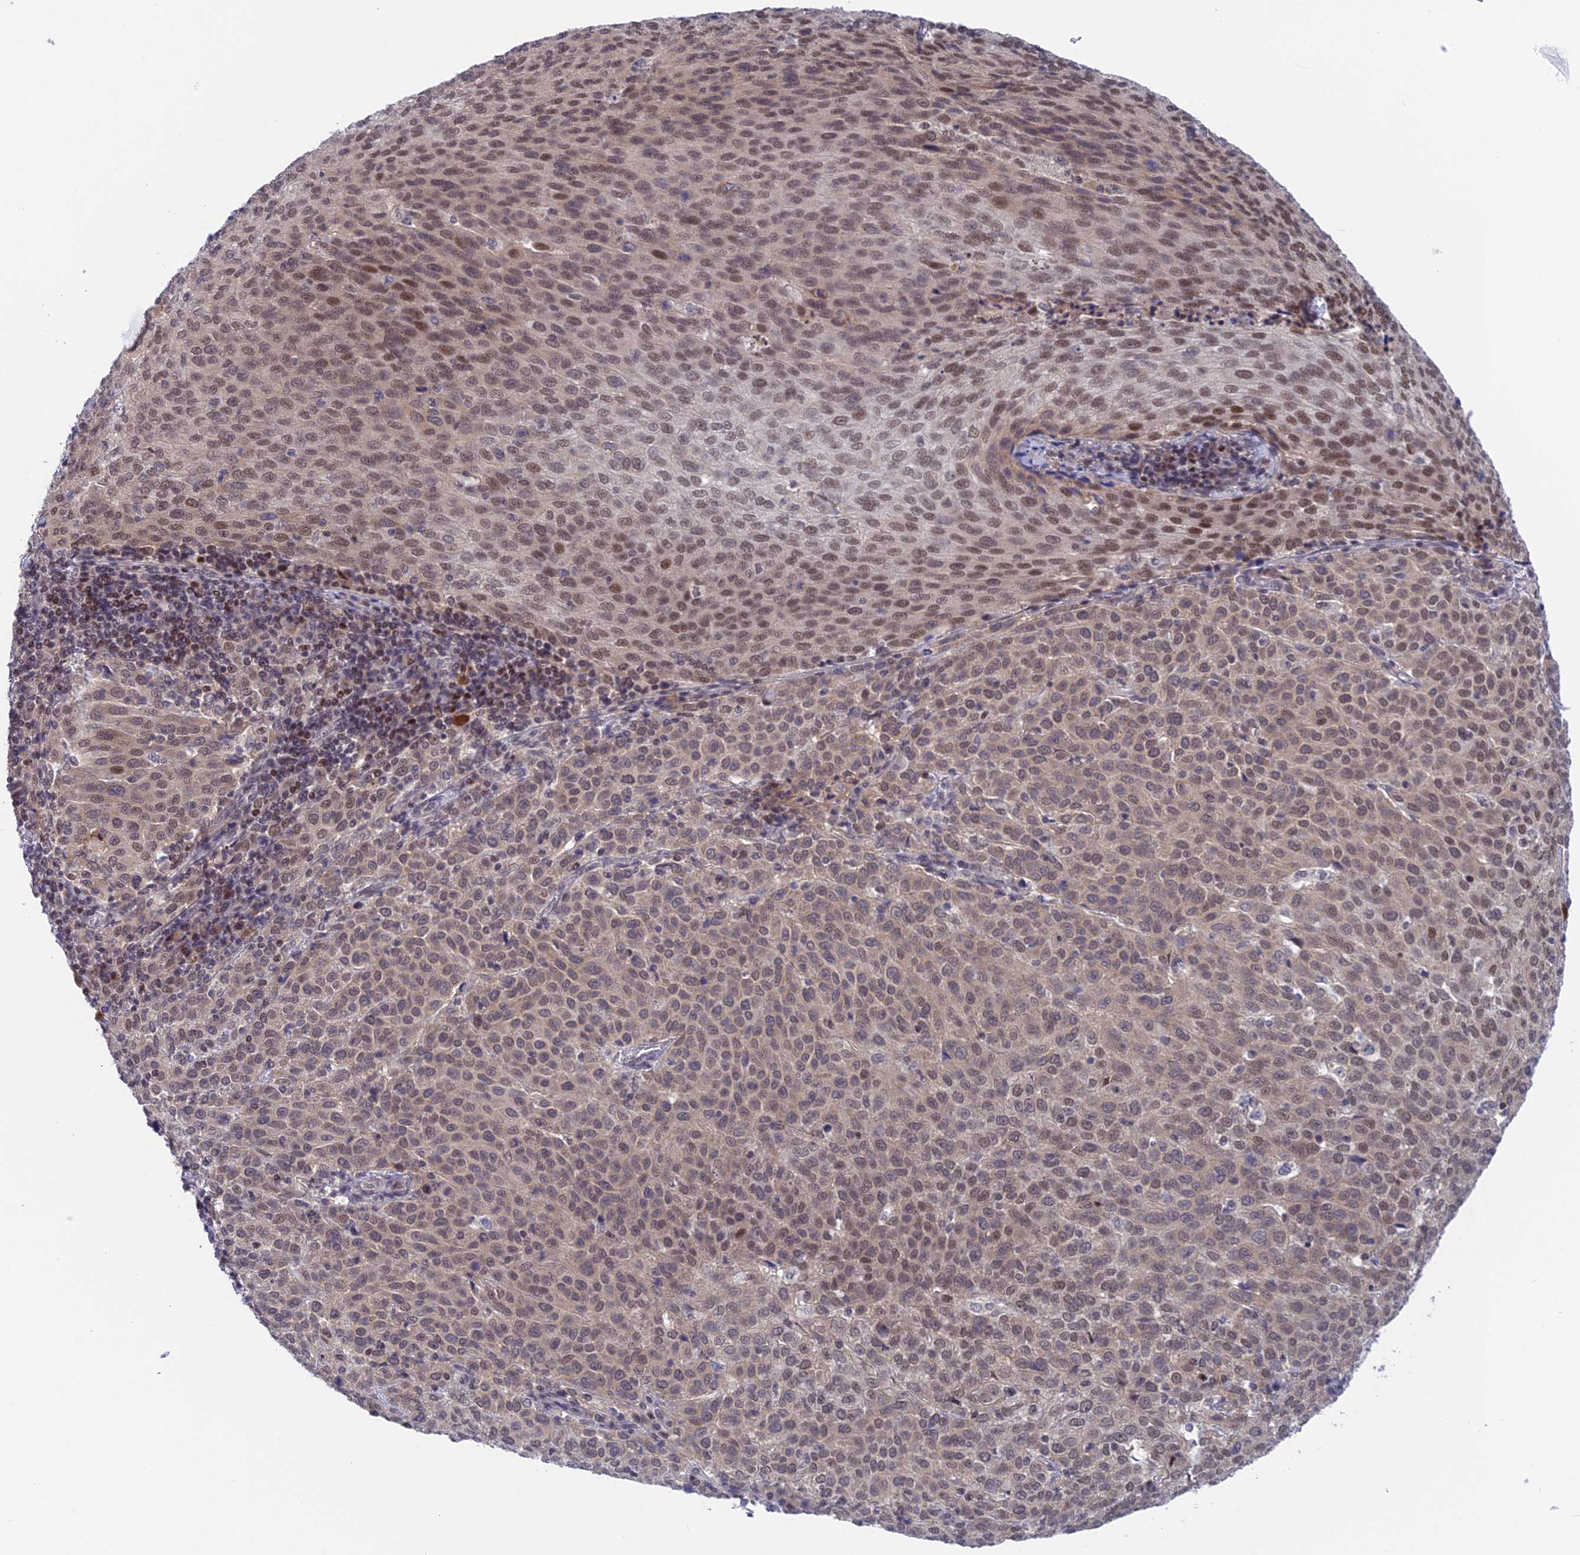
{"staining": {"intensity": "moderate", "quantity": "25%-75%", "location": "nuclear"}, "tissue": "cervical cancer", "cell_type": "Tumor cells", "image_type": "cancer", "snomed": [{"axis": "morphology", "description": "Squamous cell carcinoma, NOS"}, {"axis": "topography", "description": "Cervix"}], "caption": "Cervical cancer was stained to show a protein in brown. There is medium levels of moderate nuclear expression in approximately 25%-75% of tumor cells.", "gene": "TCEA1", "patient": {"sex": "female", "age": 46}}